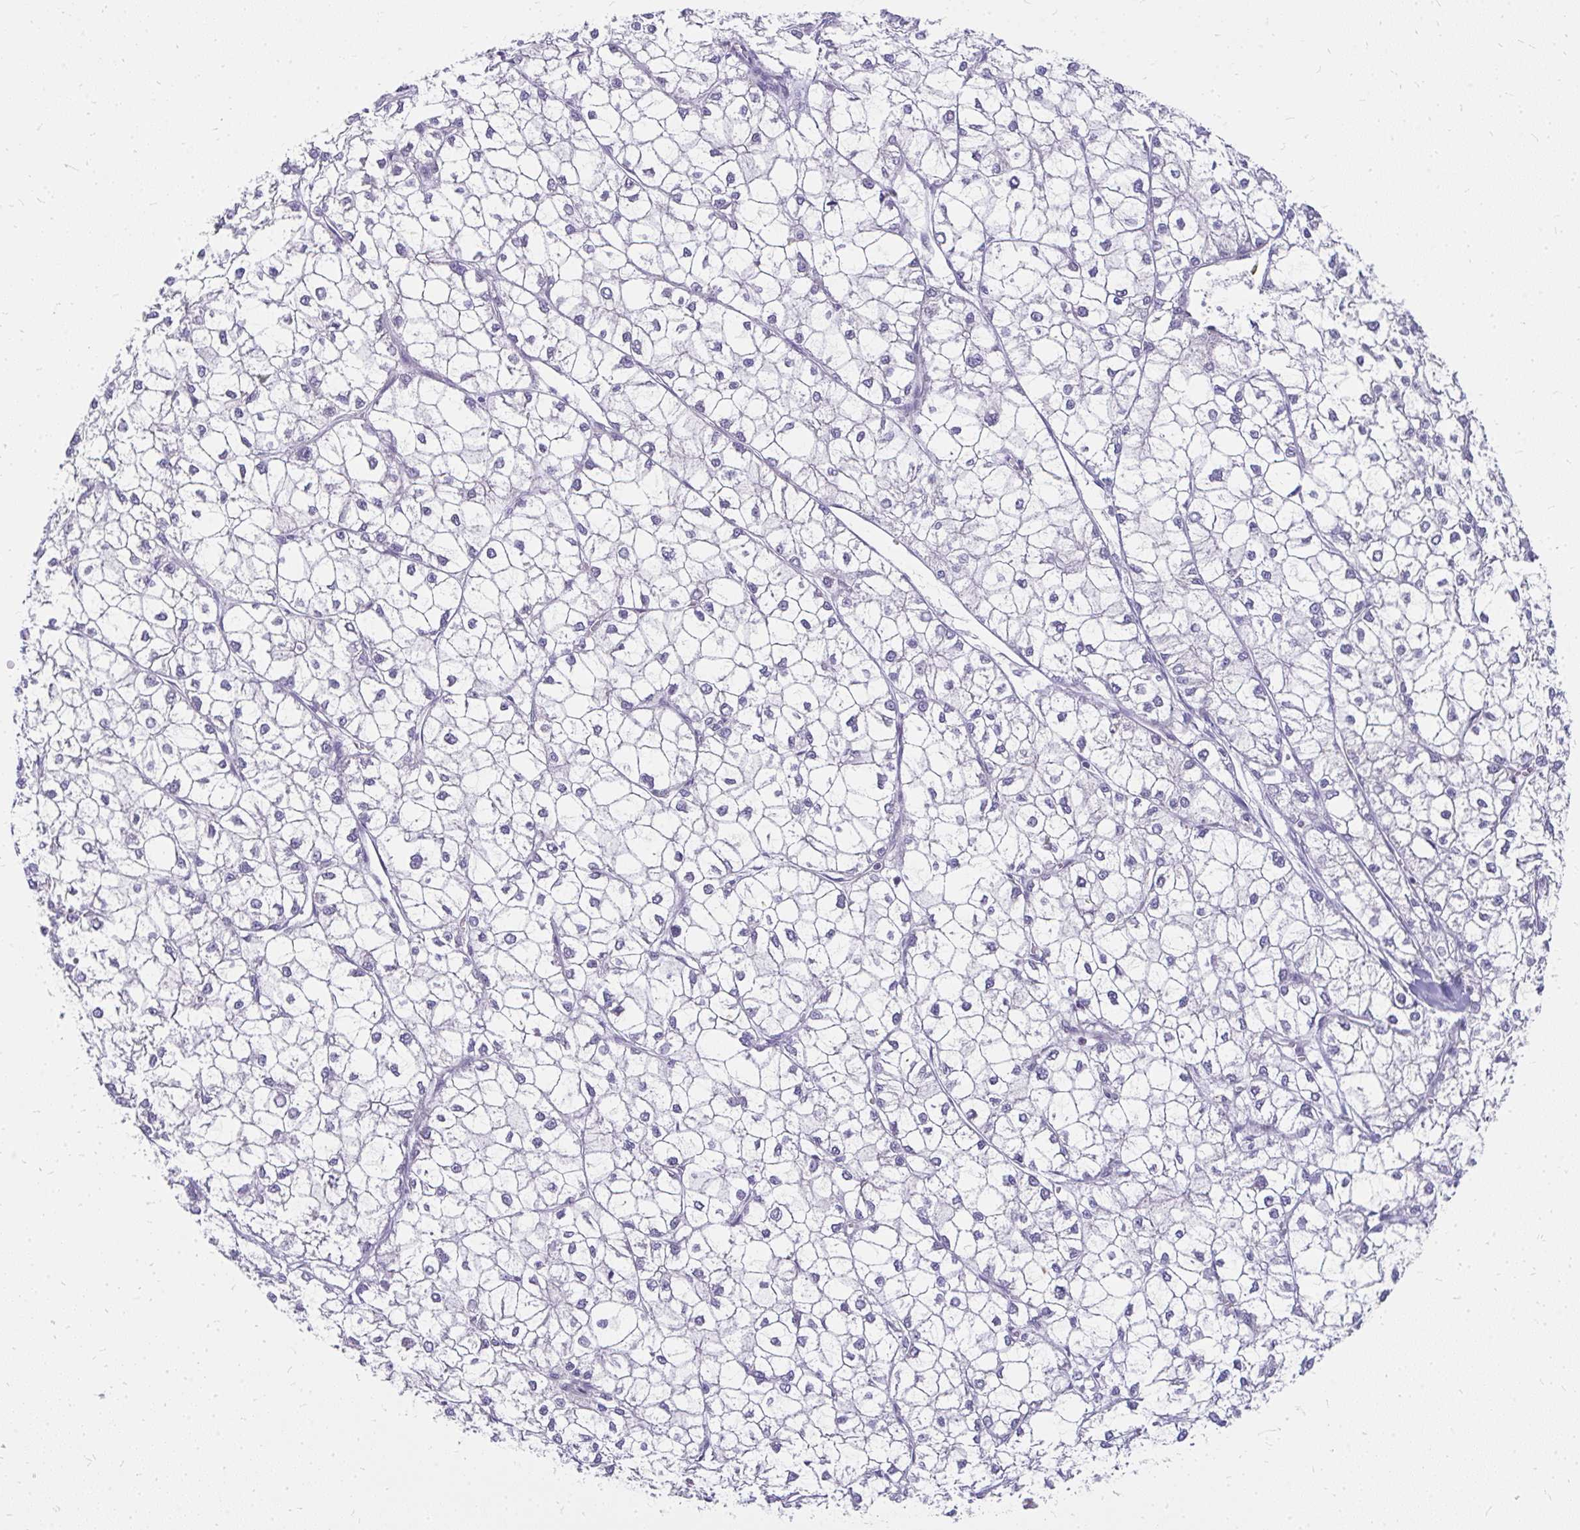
{"staining": {"intensity": "negative", "quantity": "none", "location": "none"}, "tissue": "liver cancer", "cell_type": "Tumor cells", "image_type": "cancer", "snomed": [{"axis": "morphology", "description": "Carcinoma, Hepatocellular, NOS"}, {"axis": "topography", "description": "Liver"}], "caption": "Liver hepatocellular carcinoma was stained to show a protein in brown. There is no significant positivity in tumor cells.", "gene": "FAM9A", "patient": {"sex": "female", "age": 43}}